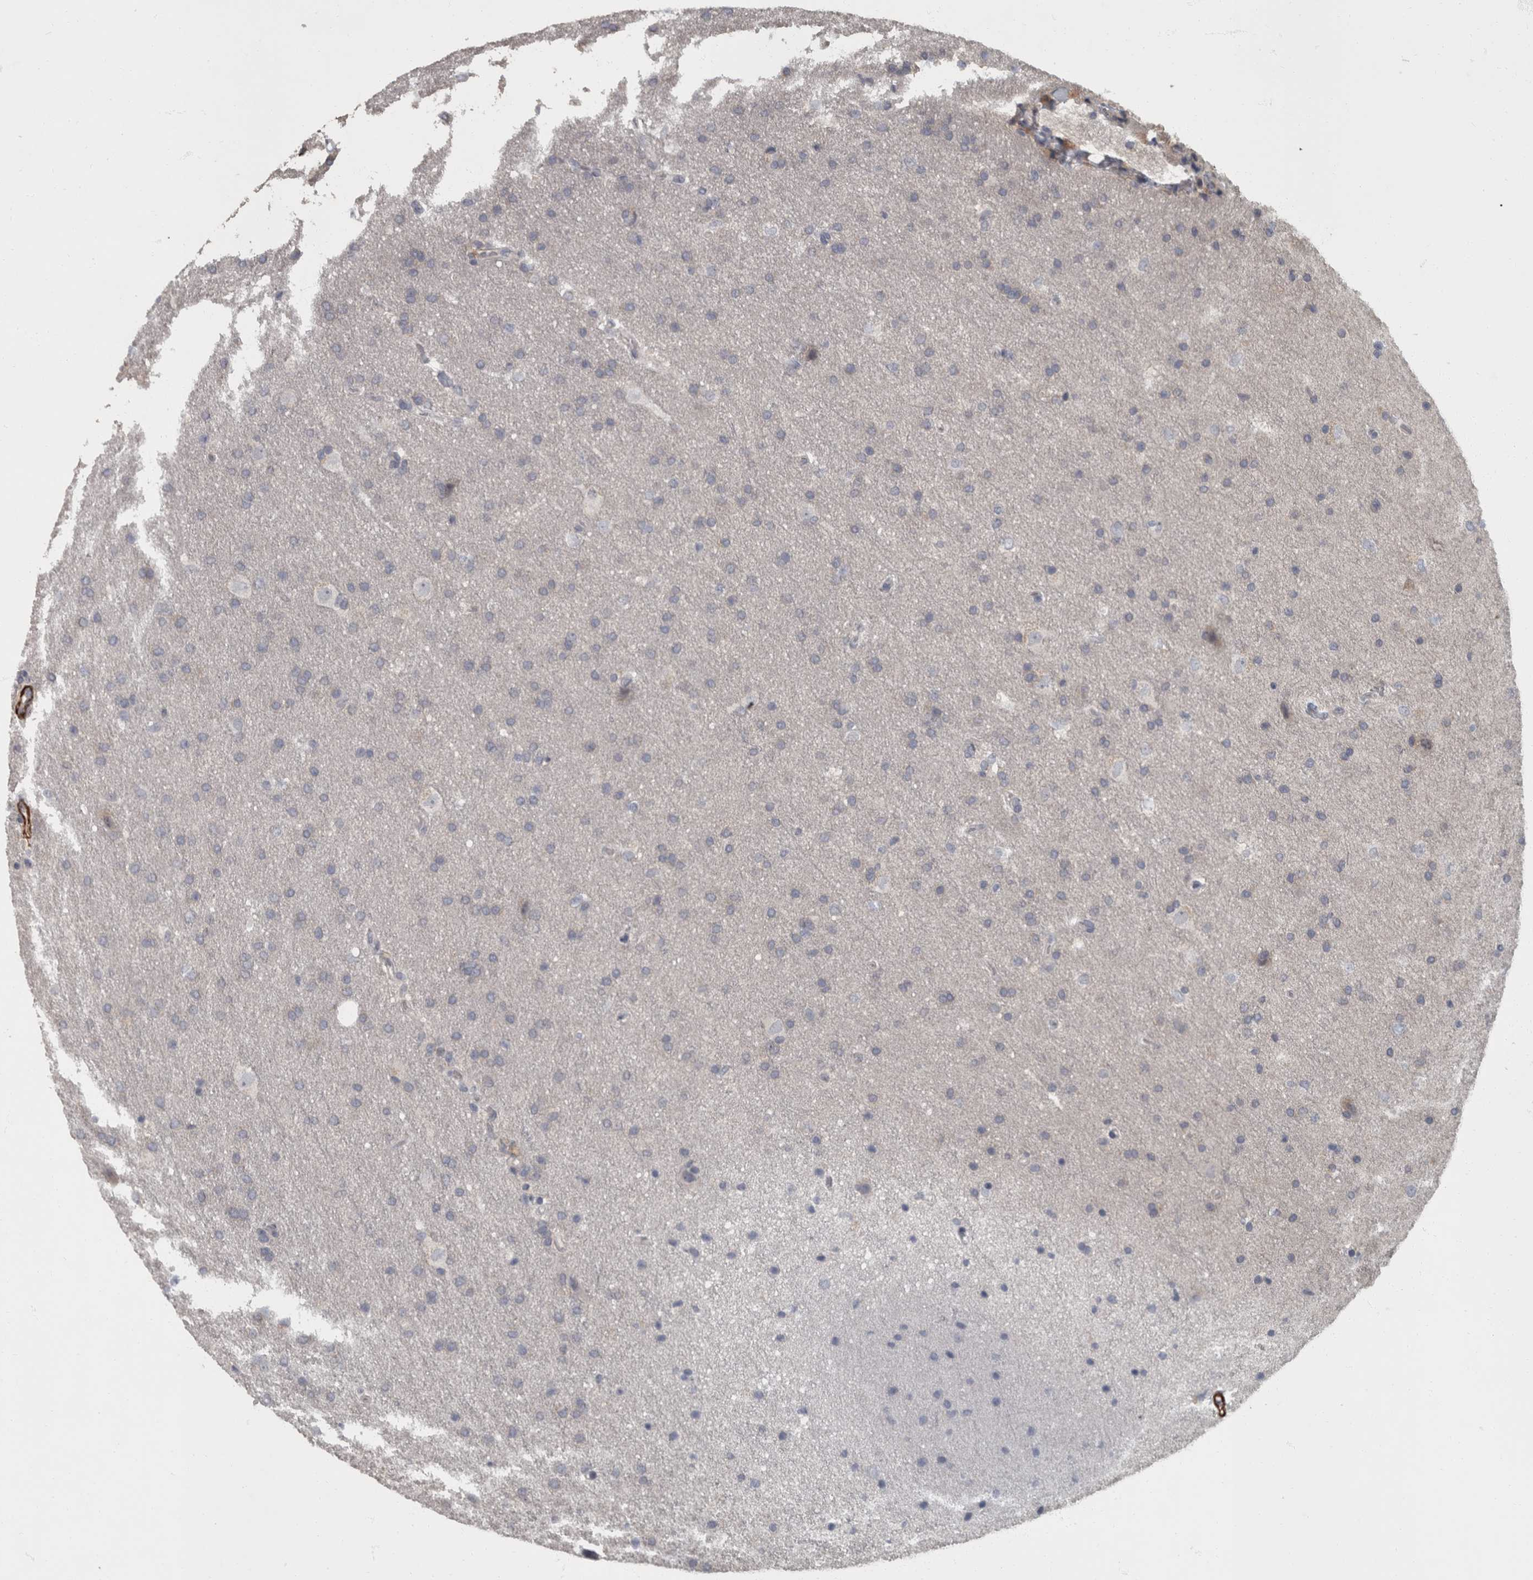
{"staining": {"intensity": "negative", "quantity": "none", "location": "none"}, "tissue": "glioma", "cell_type": "Tumor cells", "image_type": "cancer", "snomed": [{"axis": "morphology", "description": "Glioma, malignant, Low grade"}, {"axis": "topography", "description": "Brain"}], "caption": "This is an immunohistochemistry histopathology image of human malignant glioma (low-grade). There is no staining in tumor cells.", "gene": "MASTL", "patient": {"sex": "female", "age": 37}}